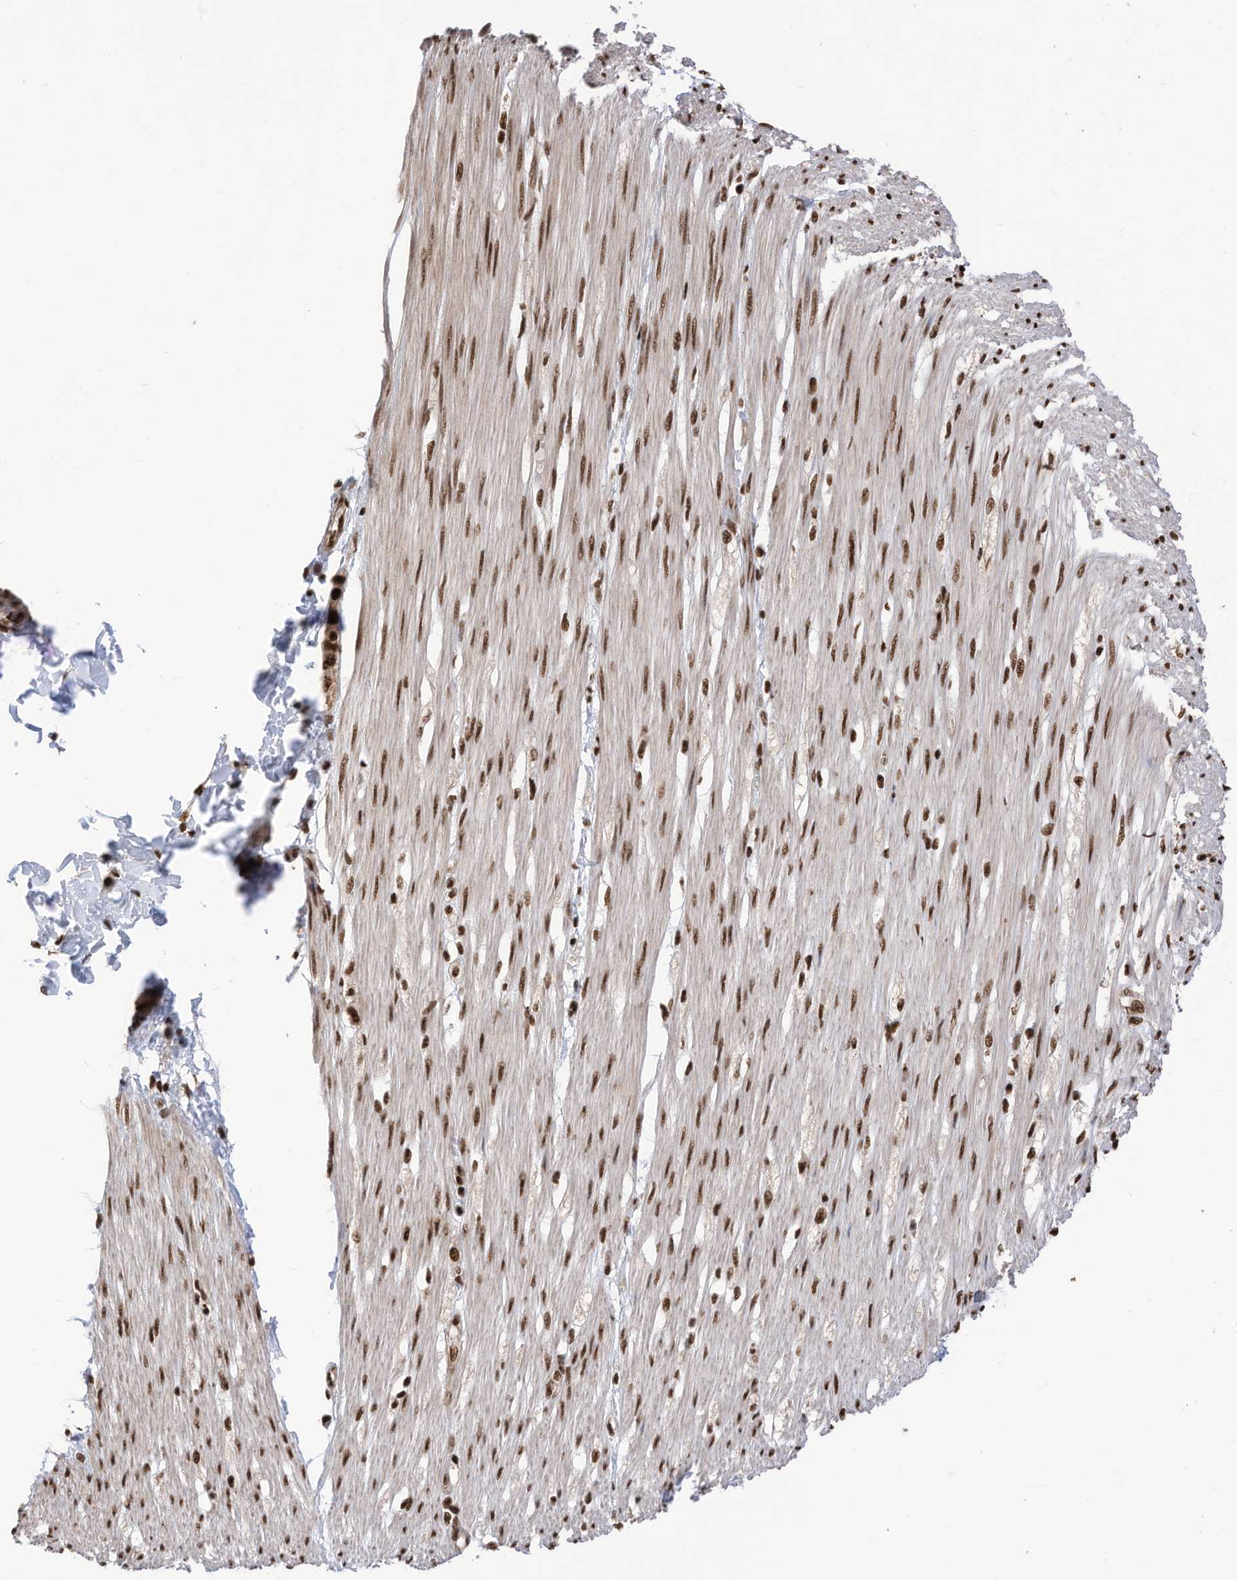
{"staining": {"intensity": "strong", "quantity": ">75%", "location": "nuclear"}, "tissue": "smooth muscle", "cell_type": "Smooth muscle cells", "image_type": "normal", "snomed": [{"axis": "morphology", "description": "Normal tissue, NOS"}, {"axis": "morphology", "description": "Adenocarcinoma, NOS"}, {"axis": "topography", "description": "Colon"}, {"axis": "topography", "description": "Peripheral nerve tissue"}], "caption": "A micrograph showing strong nuclear expression in about >75% of smooth muscle cells in benign smooth muscle, as visualized by brown immunohistochemical staining.", "gene": "SF3A3", "patient": {"sex": "male", "age": 14}}